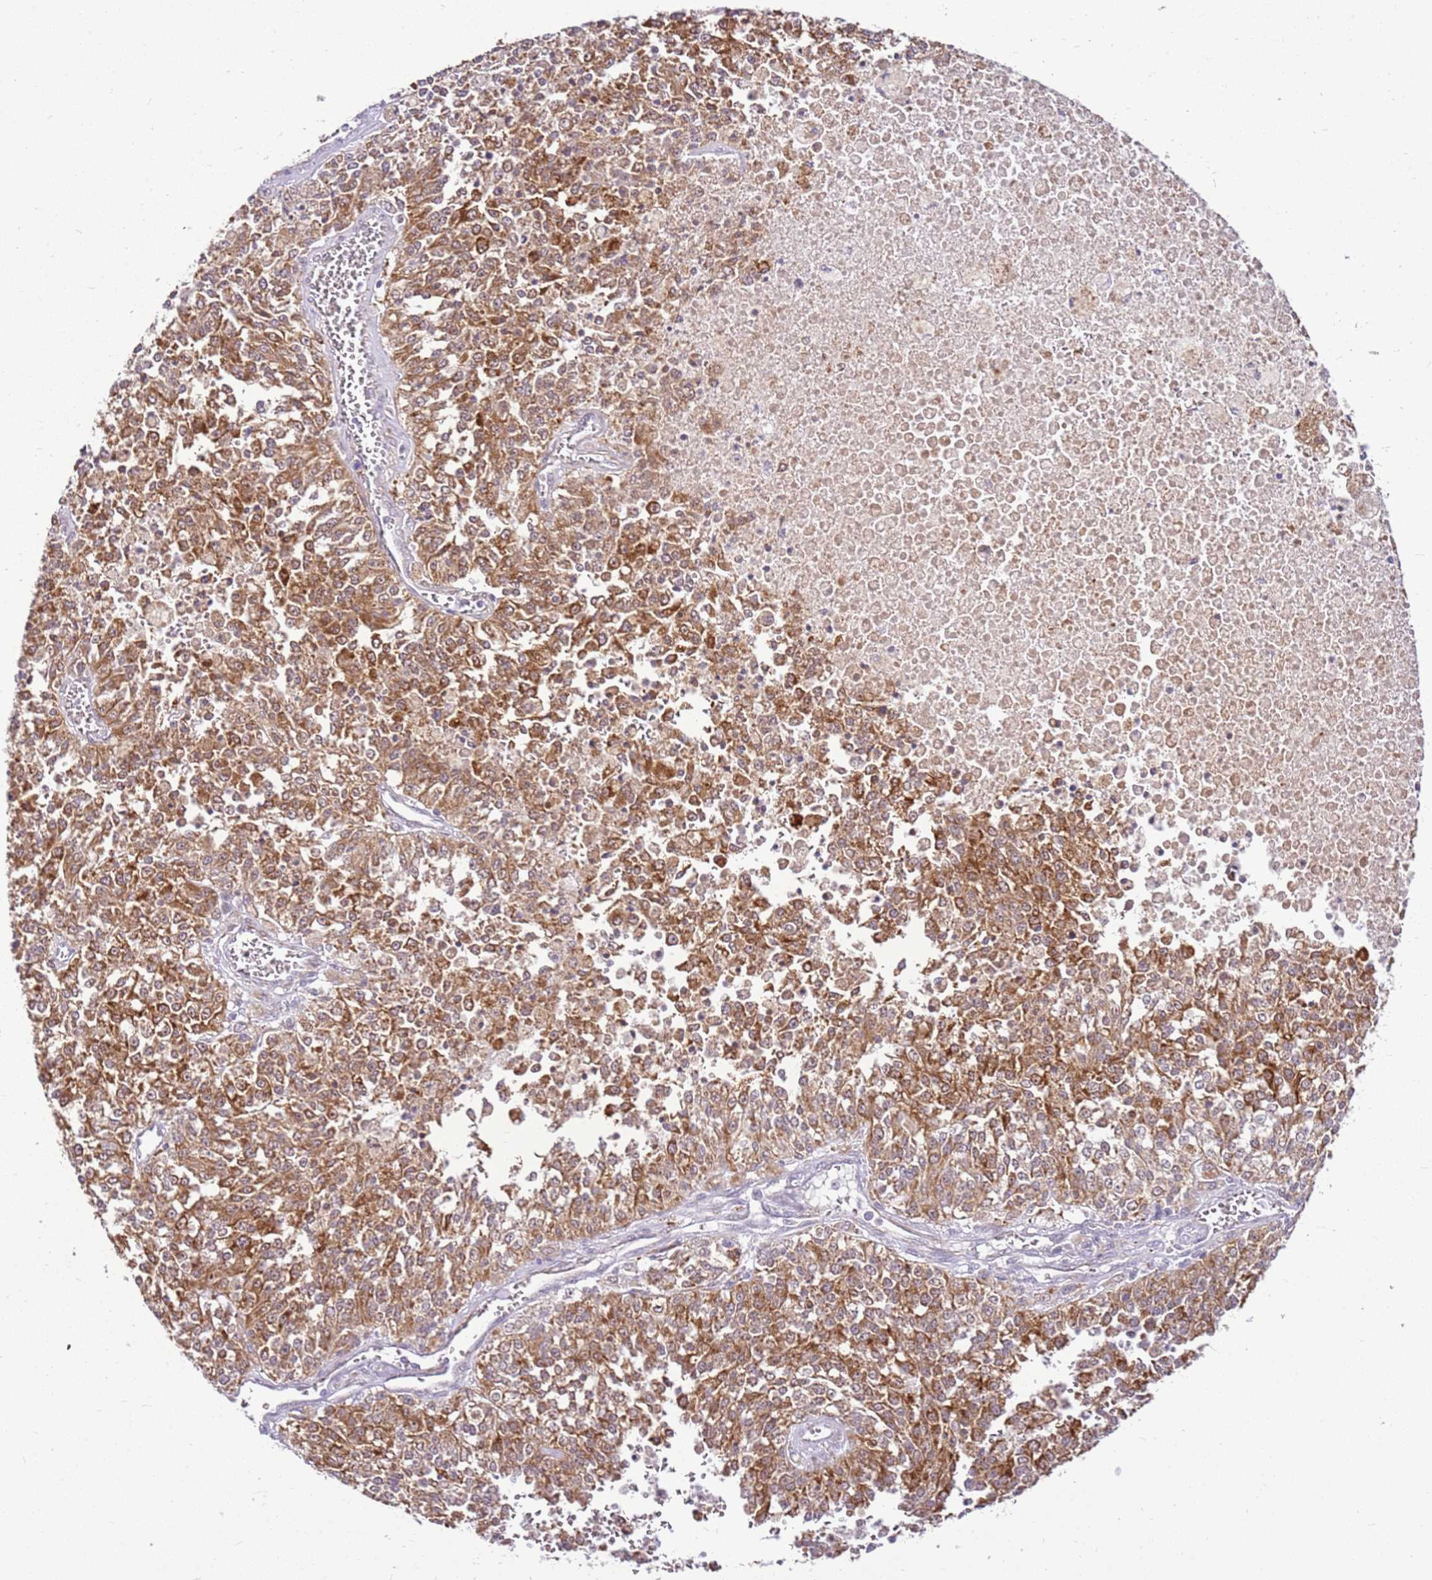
{"staining": {"intensity": "moderate", "quantity": ">75%", "location": "cytoplasmic/membranous"}, "tissue": "melanoma", "cell_type": "Tumor cells", "image_type": "cancer", "snomed": [{"axis": "morphology", "description": "Malignant melanoma, NOS"}, {"axis": "topography", "description": "Skin"}], "caption": "Immunohistochemical staining of malignant melanoma reveals medium levels of moderate cytoplasmic/membranous protein positivity in about >75% of tumor cells.", "gene": "SMIM4", "patient": {"sex": "female", "age": 64}}